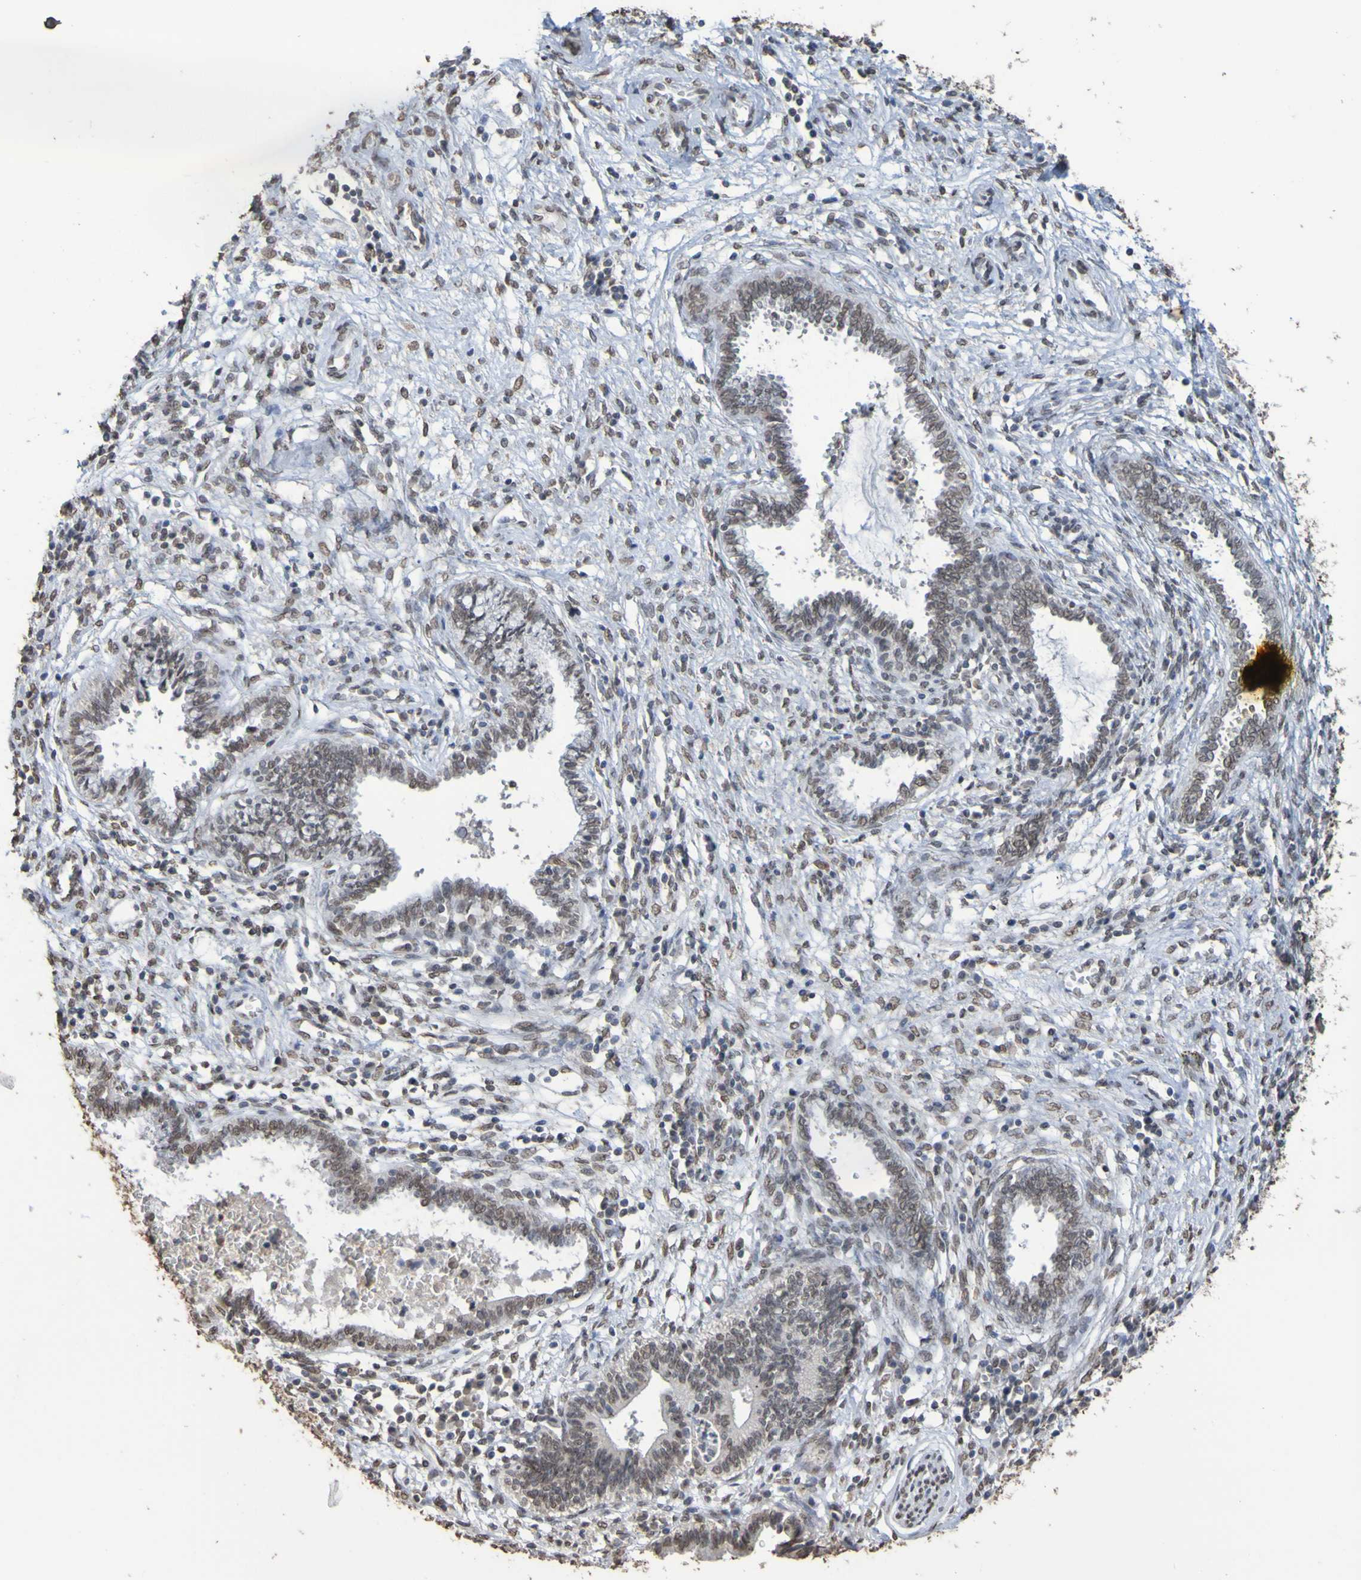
{"staining": {"intensity": "weak", "quantity": ">75%", "location": "nuclear"}, "tissue": "cervical cancer", "cell_type": "Tumor cells", "image_type": "cancer", "snomed": [{"axis": "morphology", "description": "Adenocarcinoma, NOS"}, {"axis": "topography", "description": "Cervix"}], "caption": "Protein expression analysis of cervical cancer demonstrates weak nuclear expression in about >75% of tumor cells.", "gene": "ALKBH2", "patient": {"sex": "female", "age": 44}}